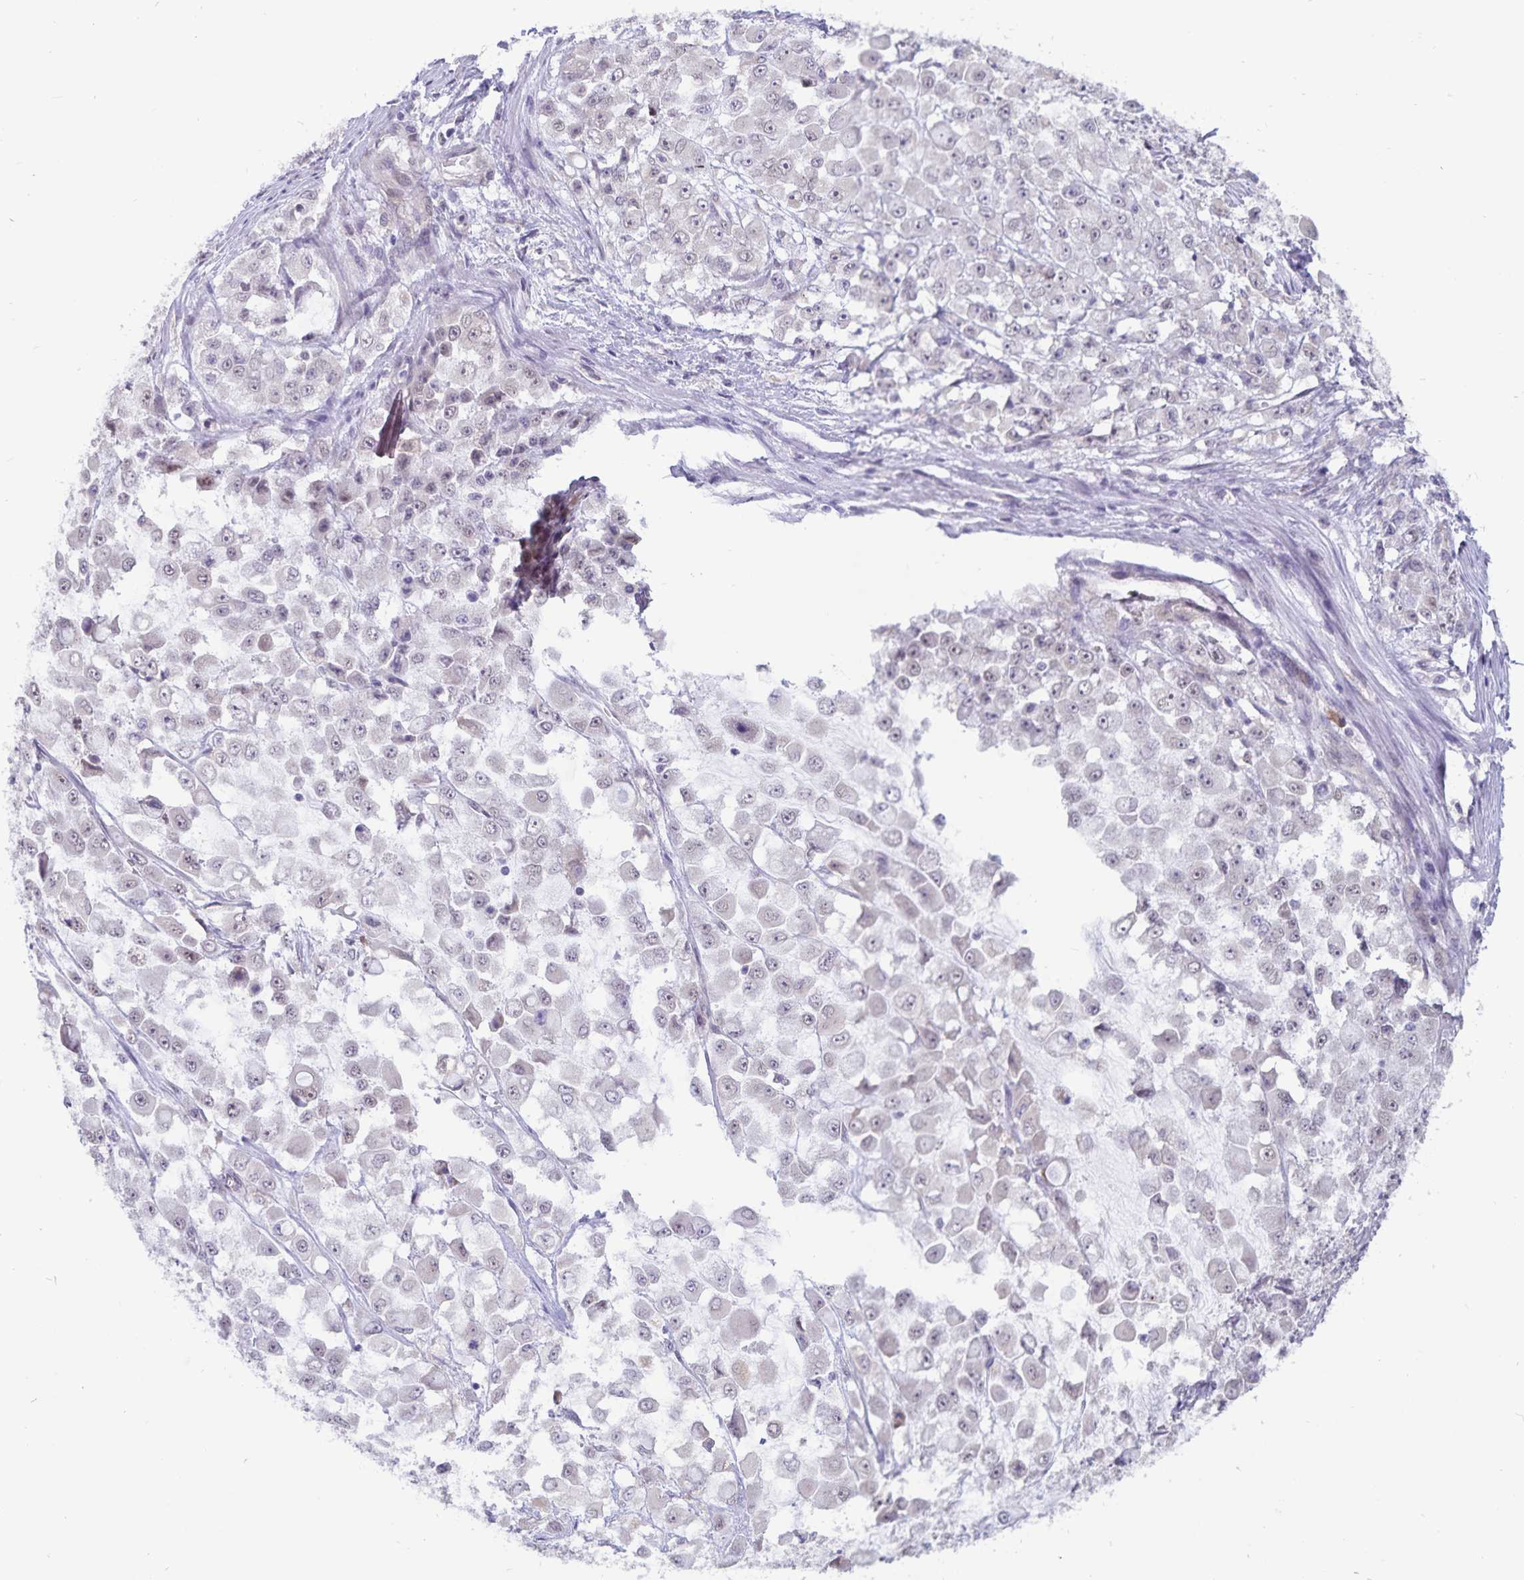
{"staining": {"intensity": "negative", "quantity": "none", "location": "none"}, "tissue": "stomach cancer", "cell_type": "Tumor cells", "image_type": "cancer", "snomed": [{"axis": "morphology", "description": "Adenocarcinoma, NOS"}, {"axis": "topography", "description": "Stomach"}], "caption": "There is no significant staining in tumor cells of stomach cancer.", "gene": "ATP2A2", "patient": {"sex": "female", "age": 76}}